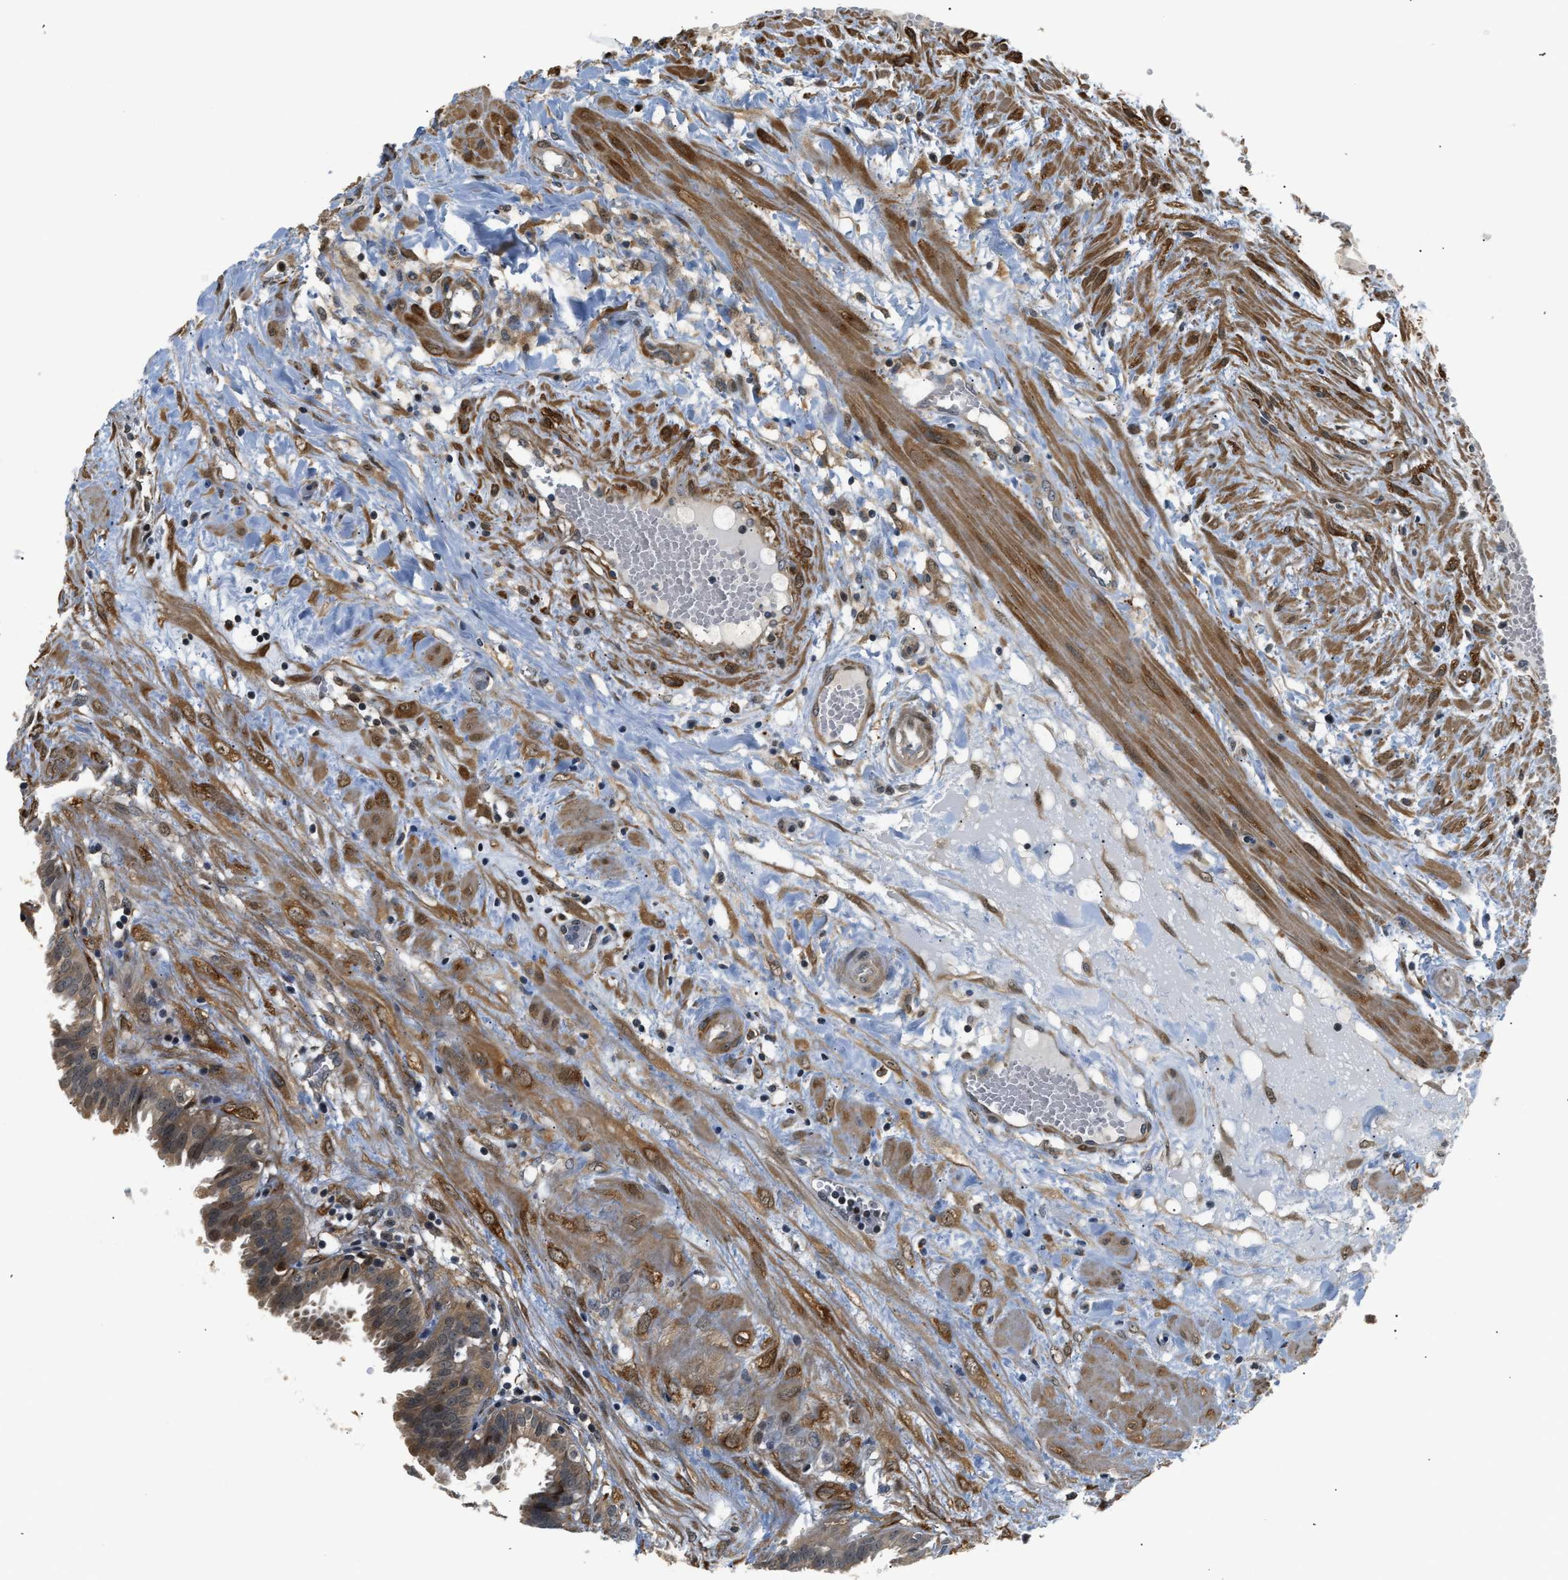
{"staining": {"intensity": "moderate", "quantity": ">75%", "location": "cytoplasmic/membranous,nuclear"}, "tissue": "seminal vesicle", "cell_type": "Glandular cells", "image_type": "normal", "snomed": [{"axis": "morphology", "description": "Normal tissue, NOS"}, {"axis": "morphology", "description": "Adenocarcinoma, High grade"}, {"axis": "topography", "description": "Prostate"}, {"axis": "topography", "description": "Seminal veicle"}], "caption": "Immunohistochemistry micrograph of normal human seminal vesicle stained for a protein (brown), which exhibits medium levels of moderate cytoplasmic/membranous,nuclear positivity in approximately >75% of glandular cells.", "gene": "LARP6", "patient": {"sex": "male", "age": 55}}